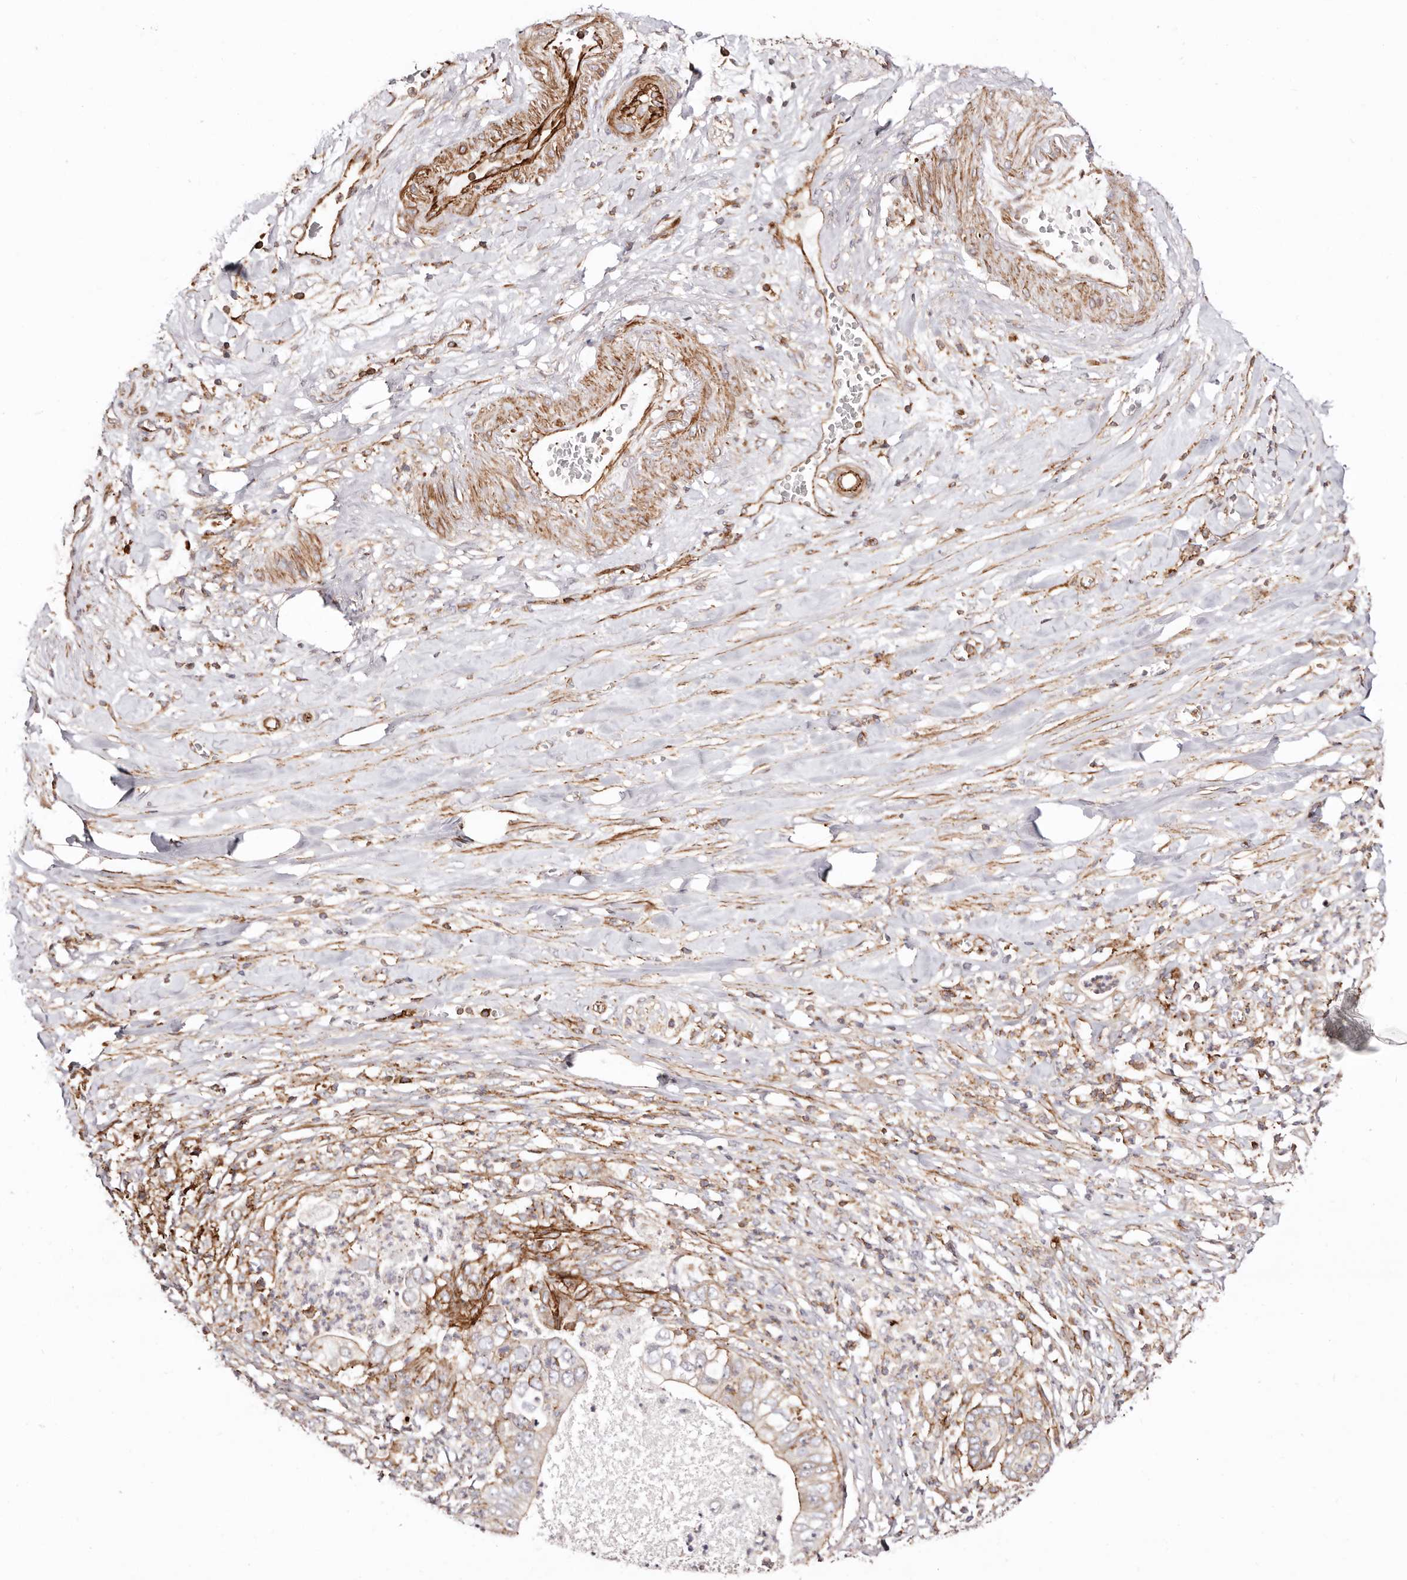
{"staining": {"intensity": "moderate", "quantity": ">75%", "location": "cytoplasmic/membranous"}, "tissue": "pancreatic cancer", "cell_type": "Tumor cells", "image_type": "cancer", "snomed": [{"axis": "morphology", "description": "Adenocarcinoma, NOS"}, {"axis": "topography", "description": "Pancreas"}], "caption": "Pancreatic cancer stained for a protein (brown) shows moderate cytoplasmic/membranous positive expression in about >75% of tumor cells.", "gene": "PTPN22", "patient": {"sex": "female", "age": 78}}